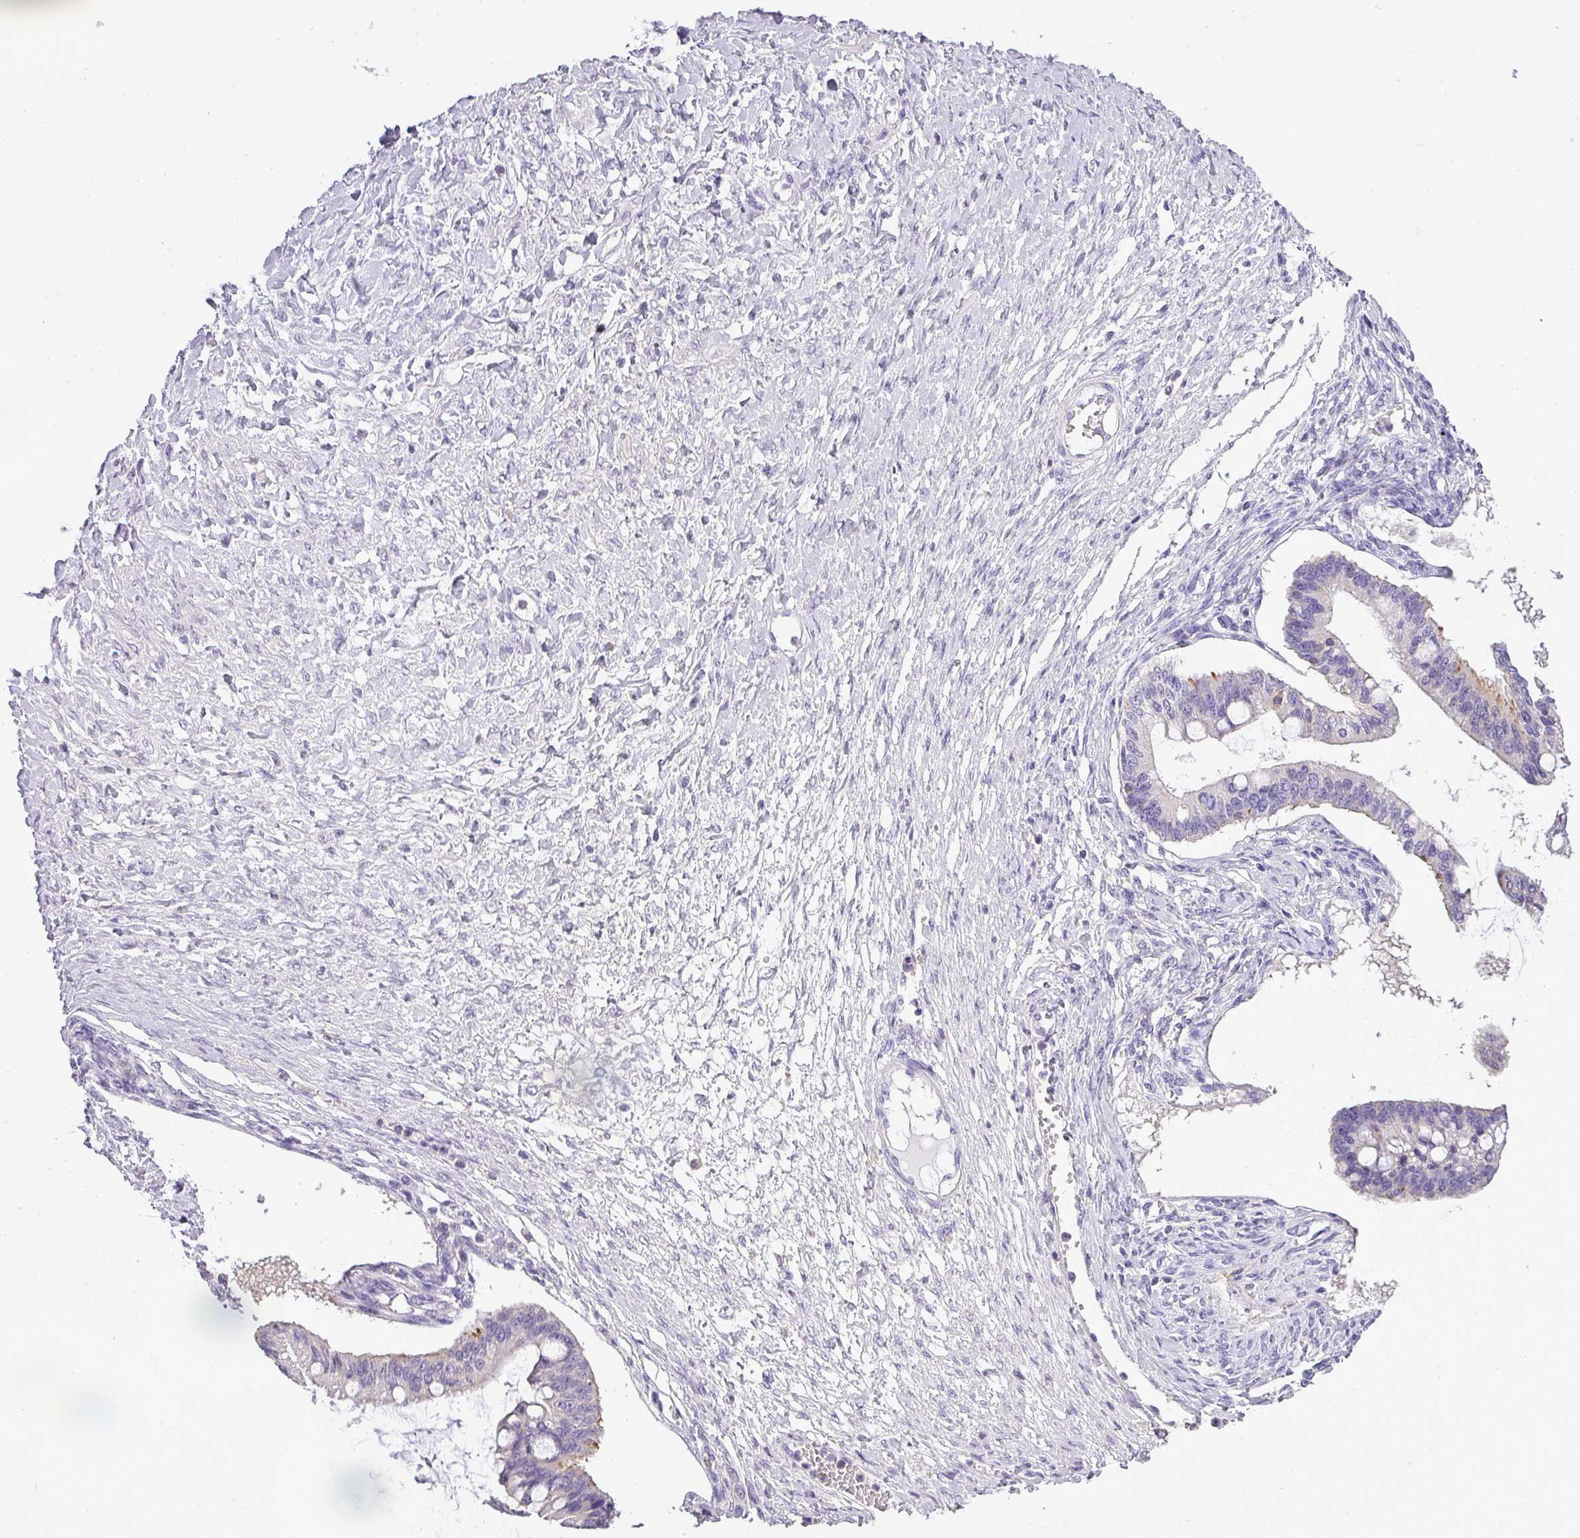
{"staining": {"intensity": "weak", "quantity": "<25%", "location": "cytoplasmic/membranous"}, "tissue": "ovarian cancer", "cell_type": "Tumor cells", "image_type": "cancer", "snomed": [{"axis": "morphology", "description": "Cystadenocarcinoma, mucinous, NOS"}, {"axis": "topography", "description": "Ovary"}], "caption": "High magnification brightfield microscopy of ovarian cancer stained with DAB (3,3'-diaminobenzidine) (brown) and counterstained with hematoxylin (blue): tumor cells show no significant positivity.", "gene": "ATP6V1D", "patient": {"sex": "female", "age": 73}}